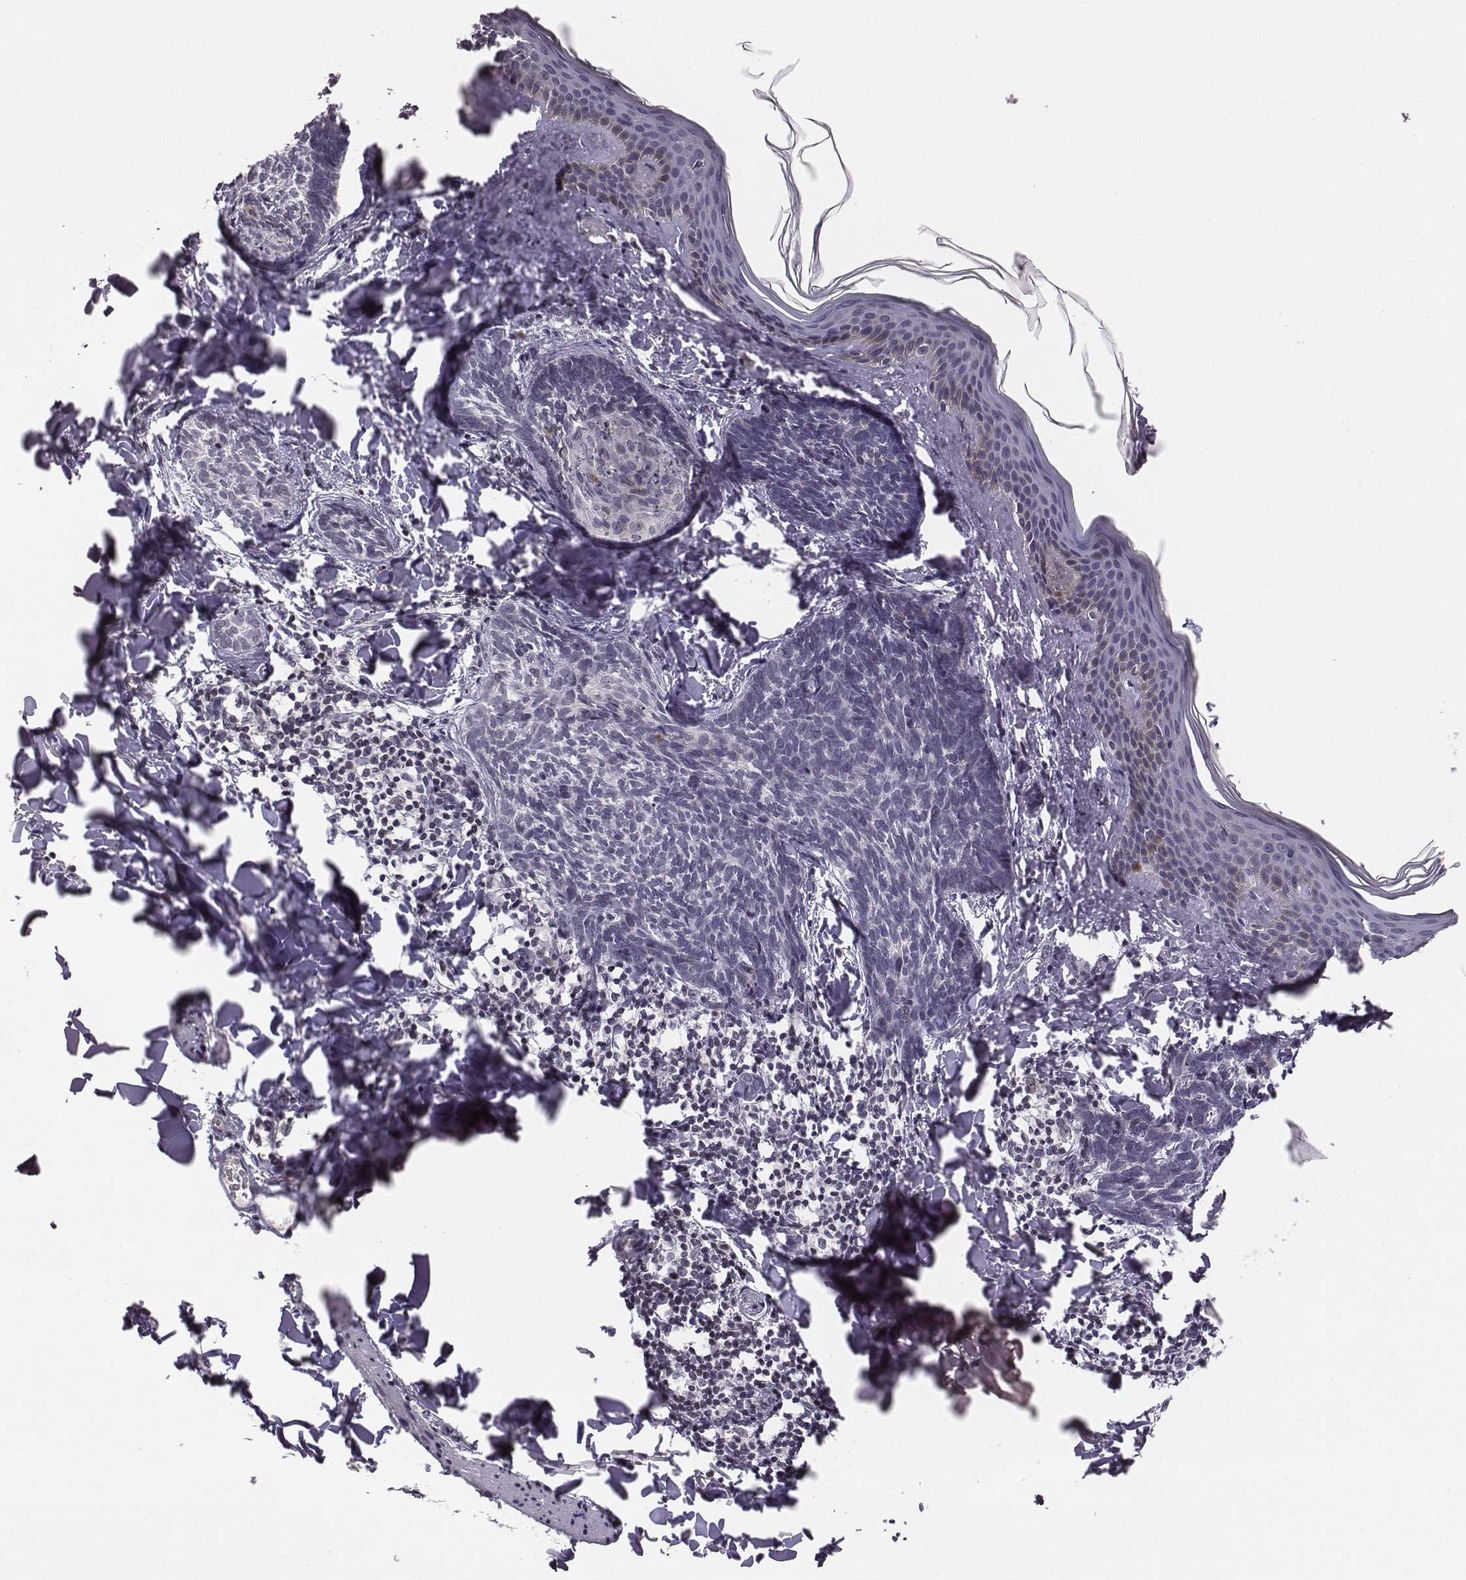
{"staining": {"intensity": "negative", "quantity": "none", "location": "none"}, "tissue": "skin cancer", "cell_type": "Tumor cells", "image_type": "cancer", "snomed": [{"axis": "morphology", "description": "Normal tissue, NOS"}, {"axis": "morphology", "description": "Basal cell carcinoma"}, {"axis": "topography", "description": "Skin"}], "caption": "IHC micrograph of neoplastic tissue: human basal cell carcinoma (skin) stained with DAB demonstrates no significant protein staining in tumor cells.", "gene": "GRM4", "patient": {"sex": "male", "age": 46}}